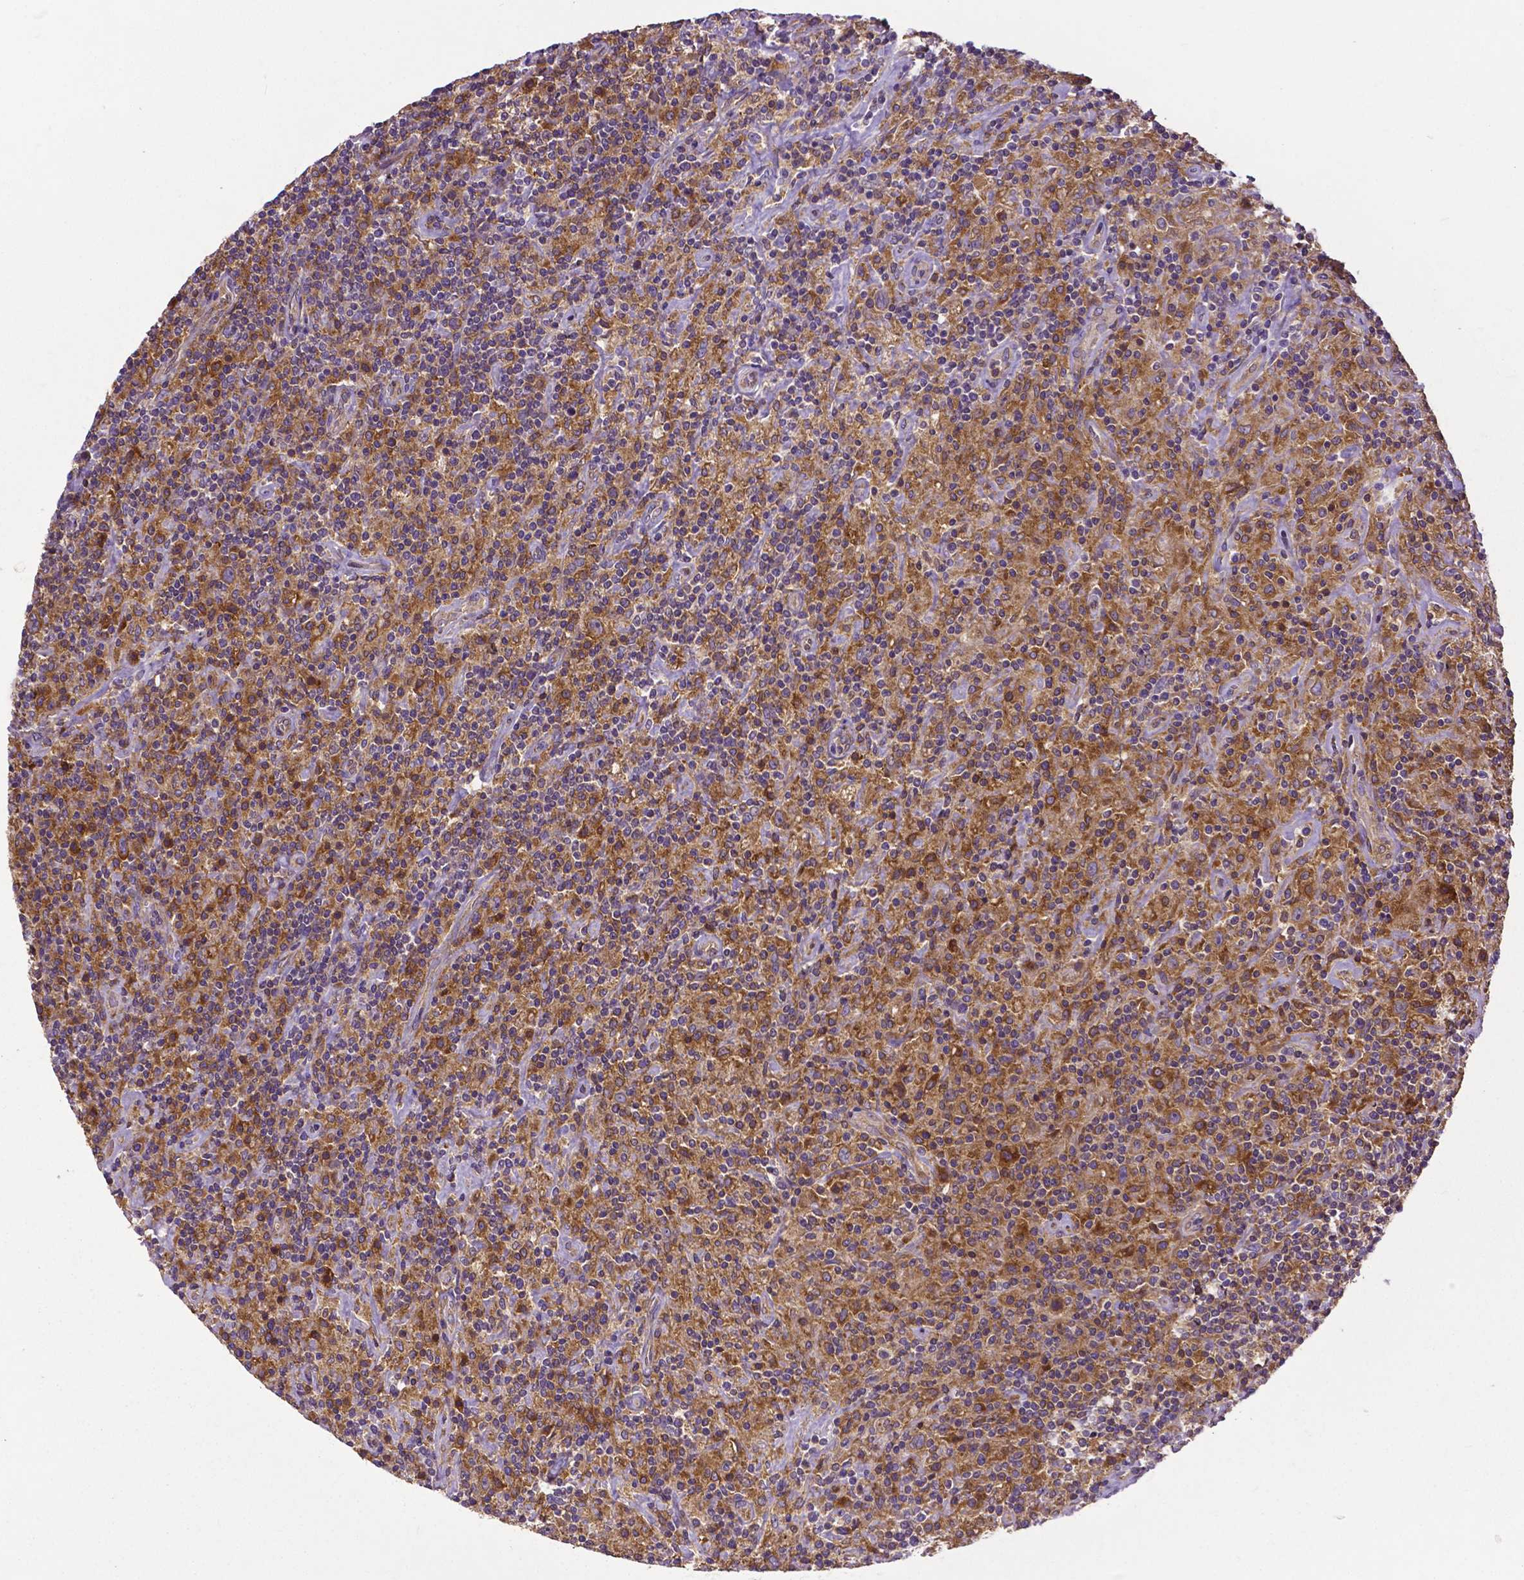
{"staining": {"intensity": "moderate", "quantity": ">75%", "location": "cytoplasmic/membranous"}, "tissue": "lymphoma", "cell_type": "Tumor cells", "image_type": "cancer", "snomed": [{"axis": "morphology", "description": "Hodgkin's disease, NOS"}, {"axis": "topography", "description": "Lymph node"}], "caption": "Lymphoma stained for a protein (brown) reveals moderate cytoplasmic/membranous positive expression in approximately >75% of tumor cells.", "gene": "DICER1", "patient": {"sex": "male", "age": 70}}